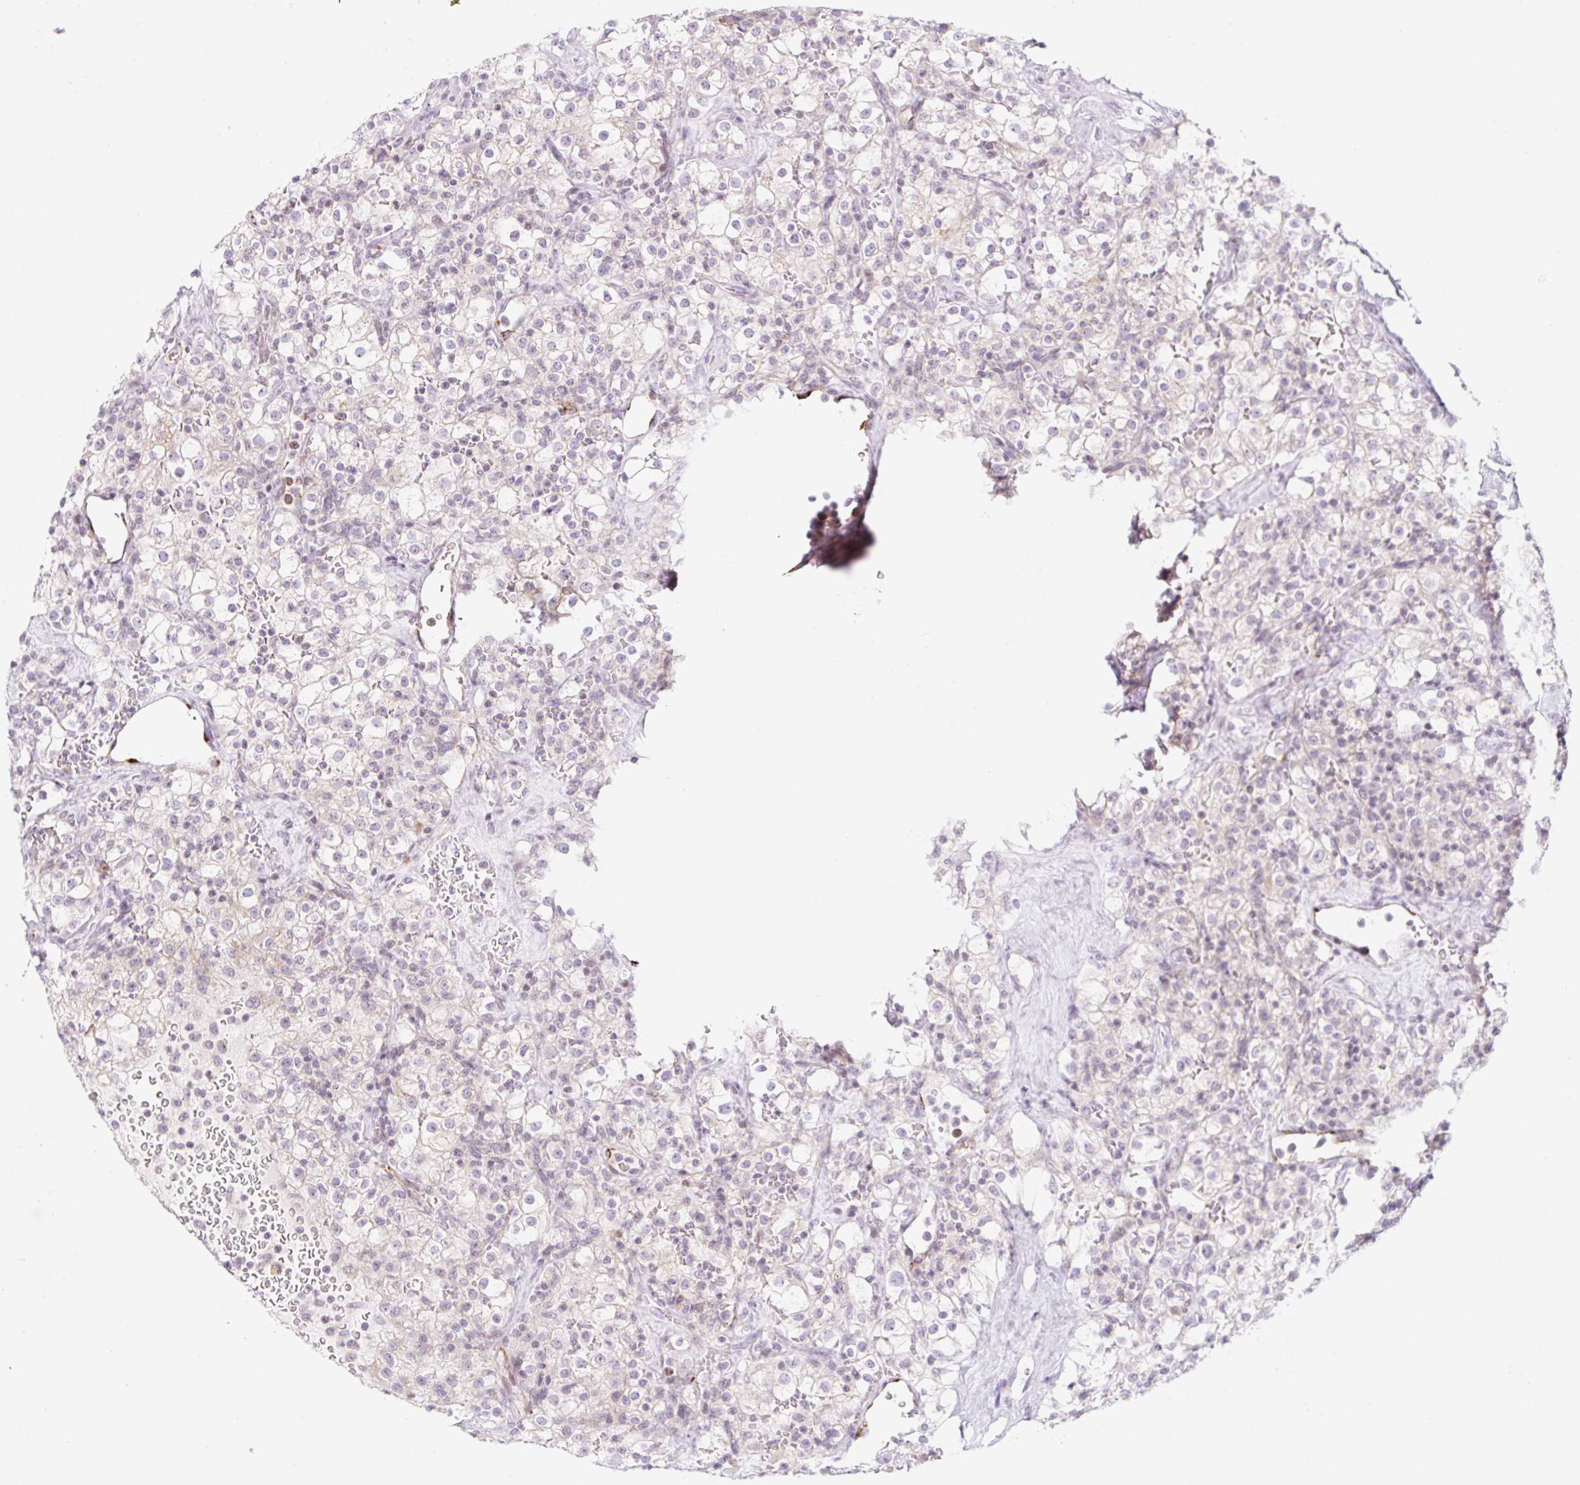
{"staining": {"intensity": "negative", "quantity": "none", "location": "none"}, "tissue": "renal cancer", "cell_type": "Tumor cells", "image_type": "cancer", "snomed": [{"axis": "morphology", "description": "Adenocarcinoma, NOS"}, {"axis": "topography", "description": "Kidney"}], "caption": "The immunohistochemistry histopathology image has no significant positivity in tumor cells of renal cancer (adenocarcinoma) tissue.", "gene": "CASKIN1", "patient": {"sex": "female", "age": 74}}